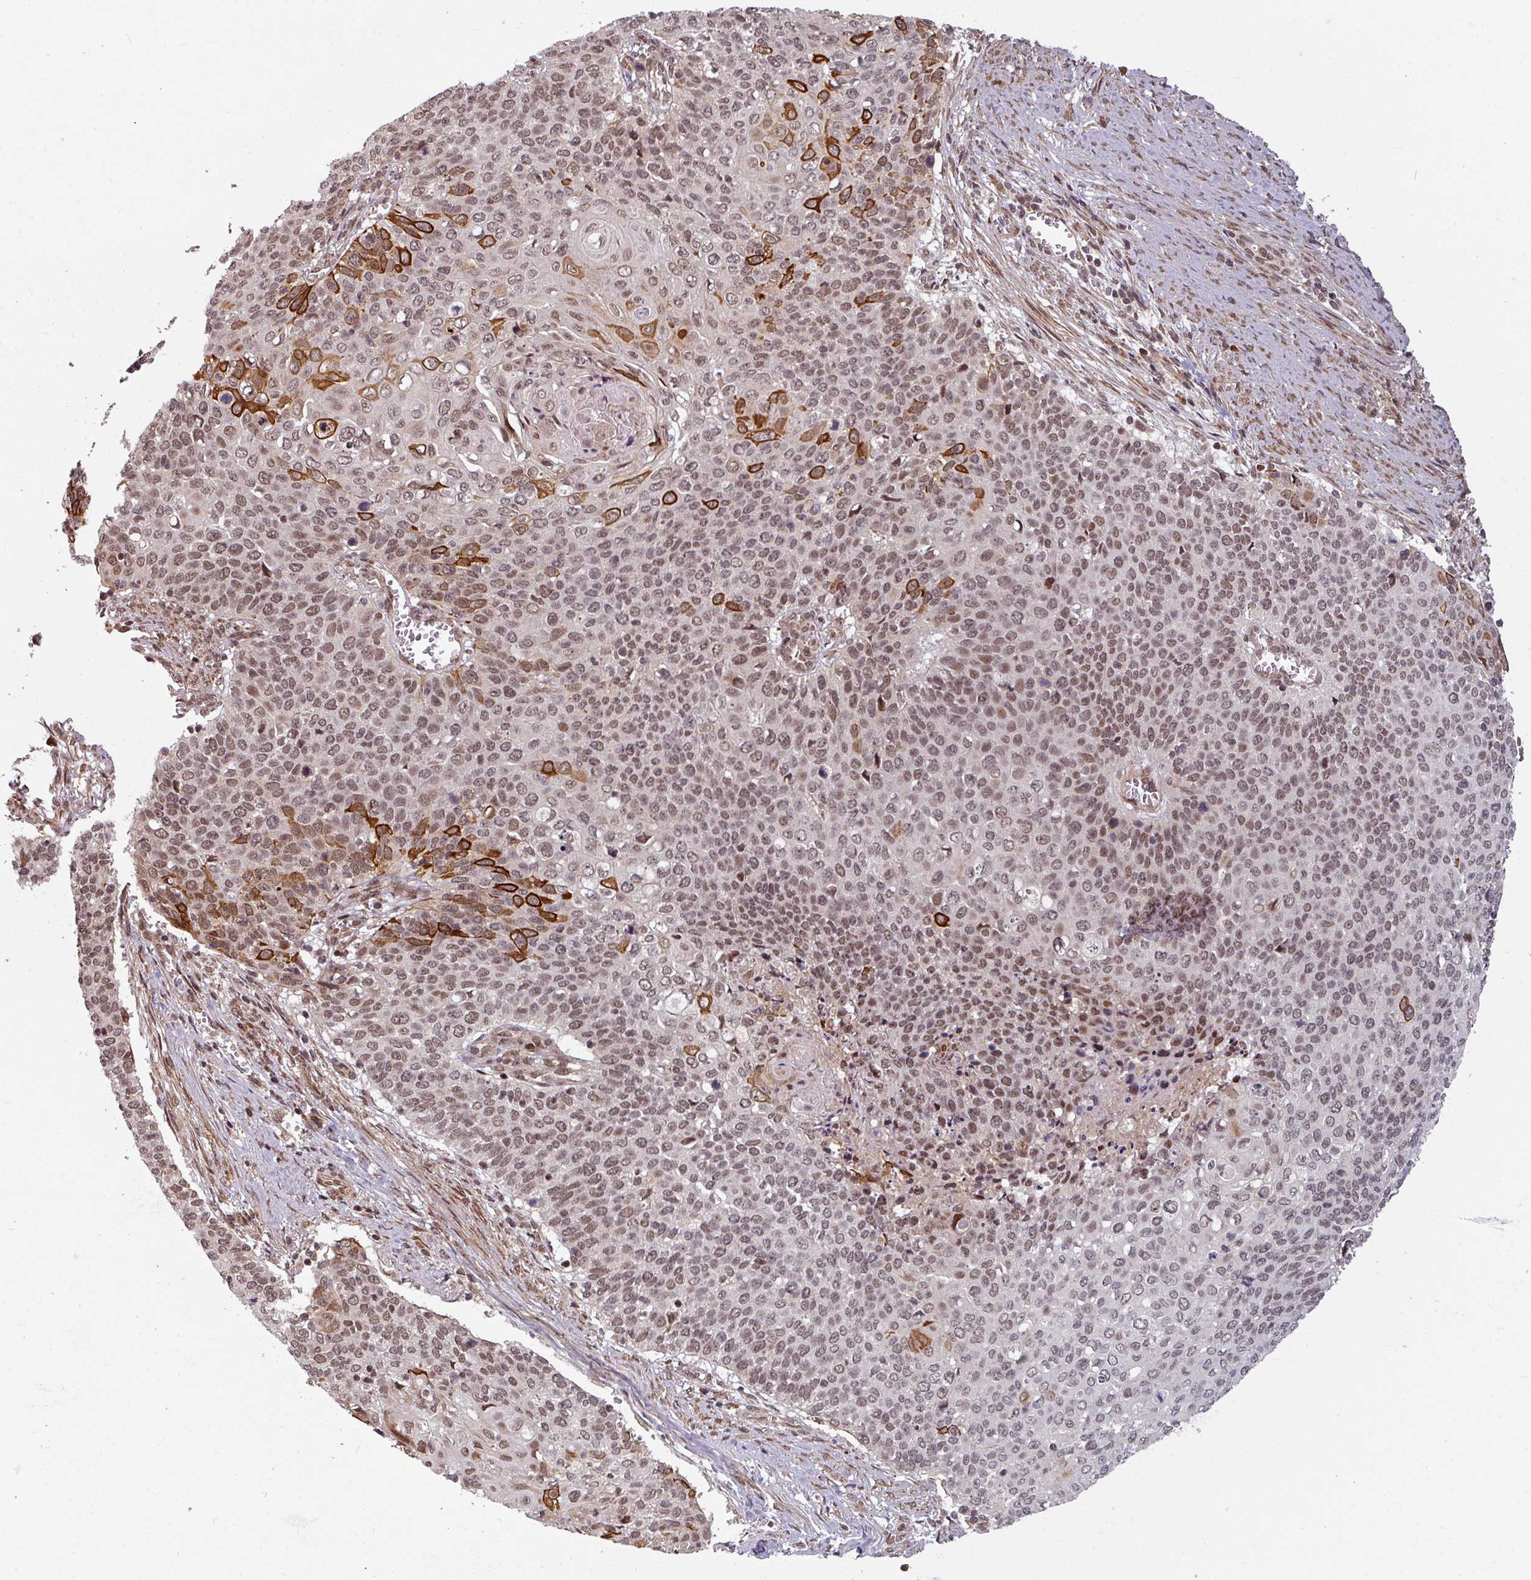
{"staining": {"intensity": "strong", "quantity": "25%-75%", "location": "cytoplasmic/membranous,nuclear"}, "tissue": "cervical cancer", "cell_type": "Tumor cells", "image_type": "cancer", "snomed": [{"axis": "morphology", "description": "Squamous cell carcinoma, NOS"}, {"axis": "topography", "description": "Cervix"}], "caption": "DAB immunohistochemical staining of cervical cancer (squamous cell carcinoma) shows strong cytoplasmic/membranous and nuclear protein expression in about 25%-75% of tumor cells.", "gene": "SWI5", "patient": {"sex": "female", "age": 39}}